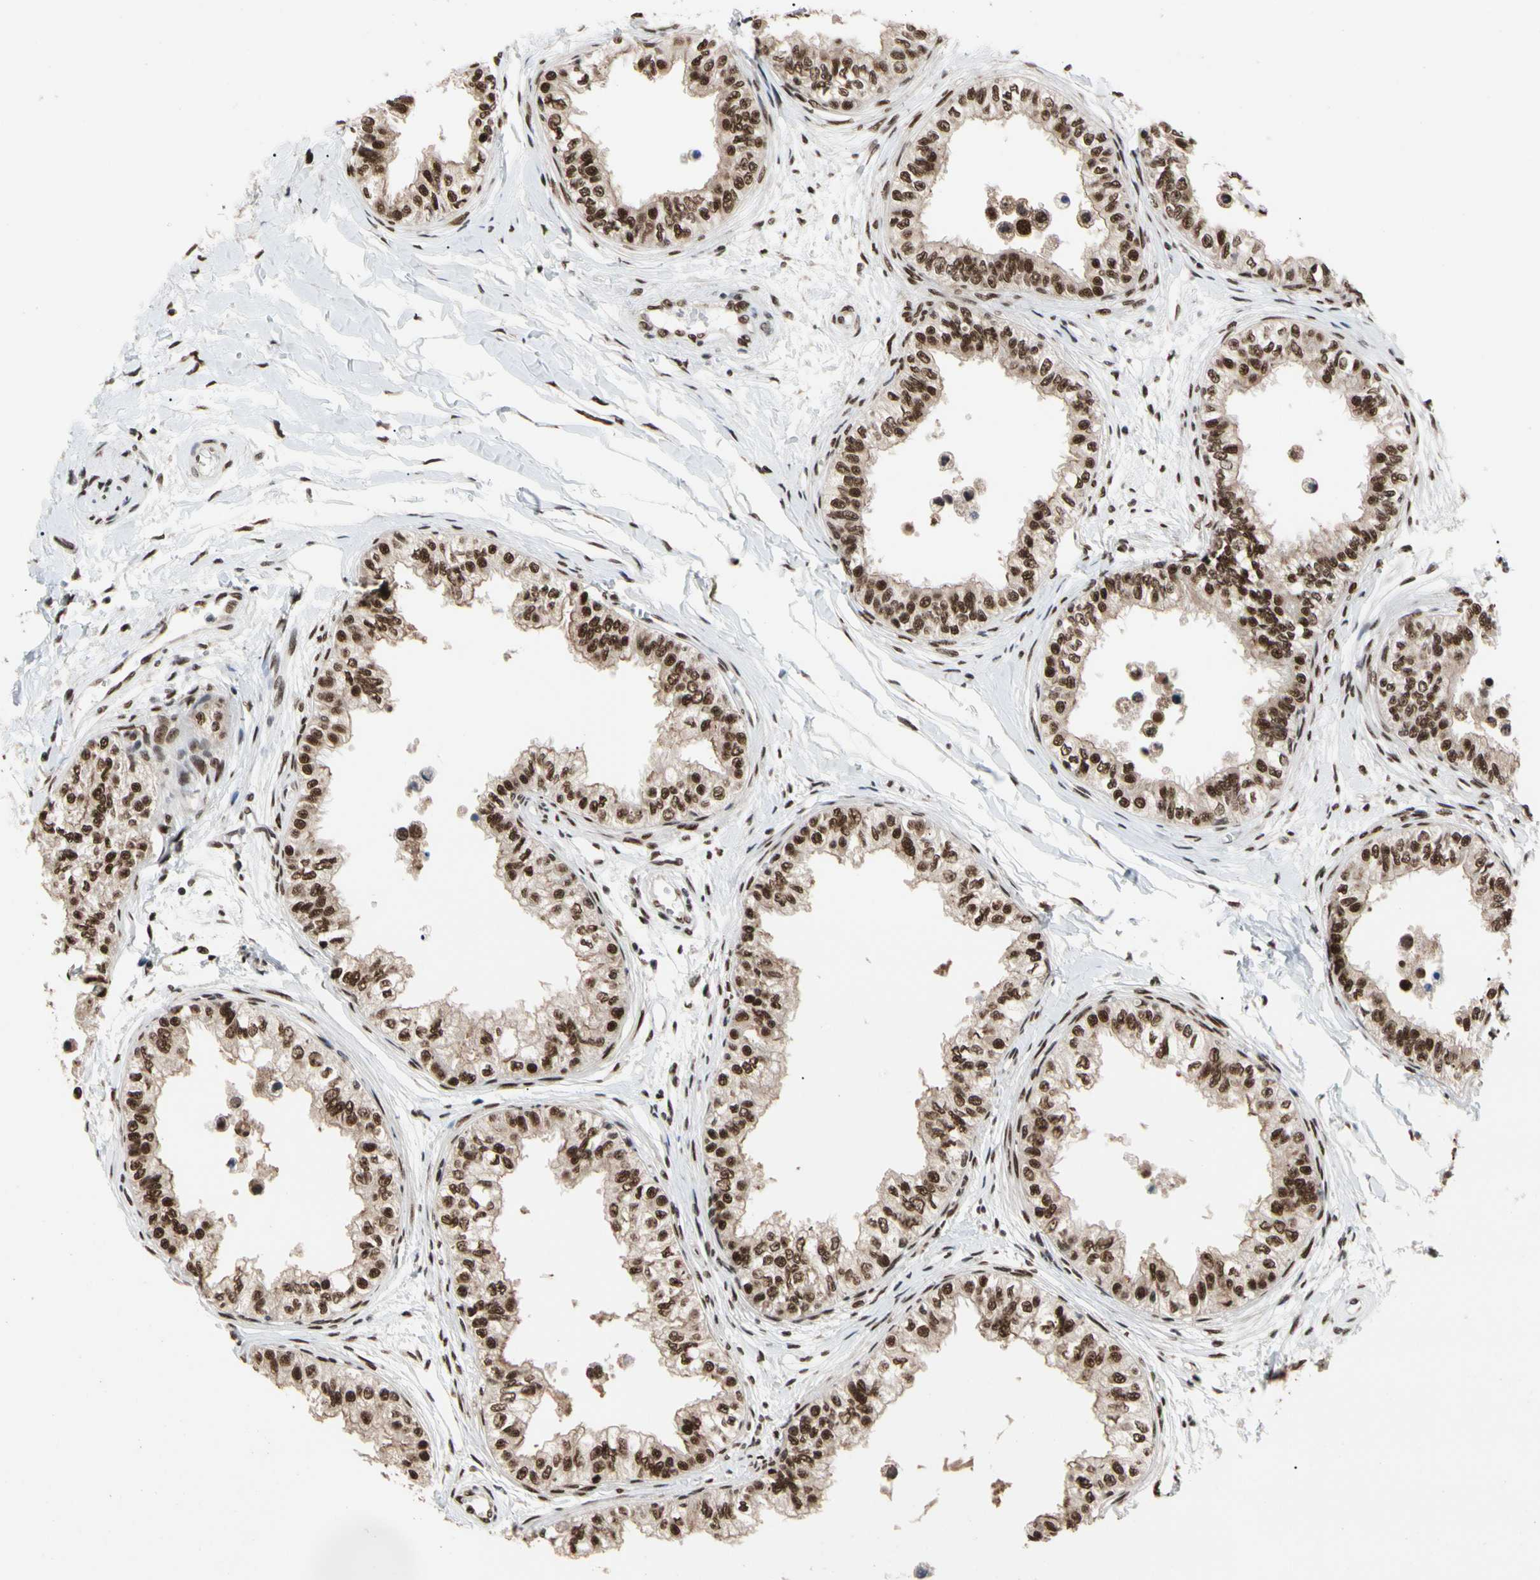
{"staining": {"intensity": "strong", "quantity": ">75%", "location": "cytoplasmic/membranous,nuclear"}, "tissue": "epididymis", "cell_type": "Glandular cells", "image_type": "normal", "snomed": [{"axis": "morphology", "description": "Normal tissue, NOS"}, {"axis": "morphology", "description": "Adenocarcinoma, metastatic, NOS"}, {"axis": "topography", "description": "Testis"}, {"axis": "topography", "description": "Epididymis"}], "caption": "This image shows benign epididymis stained with immunohistochemistry to label a protein in brown. The cytoplasmic/membranous,nuclear of glandular cells show strong positivity for the protein. Nuclei are counter-stained blue.", "gene": "FAM98B", "patient": {"sex": "male", "age": 26}}